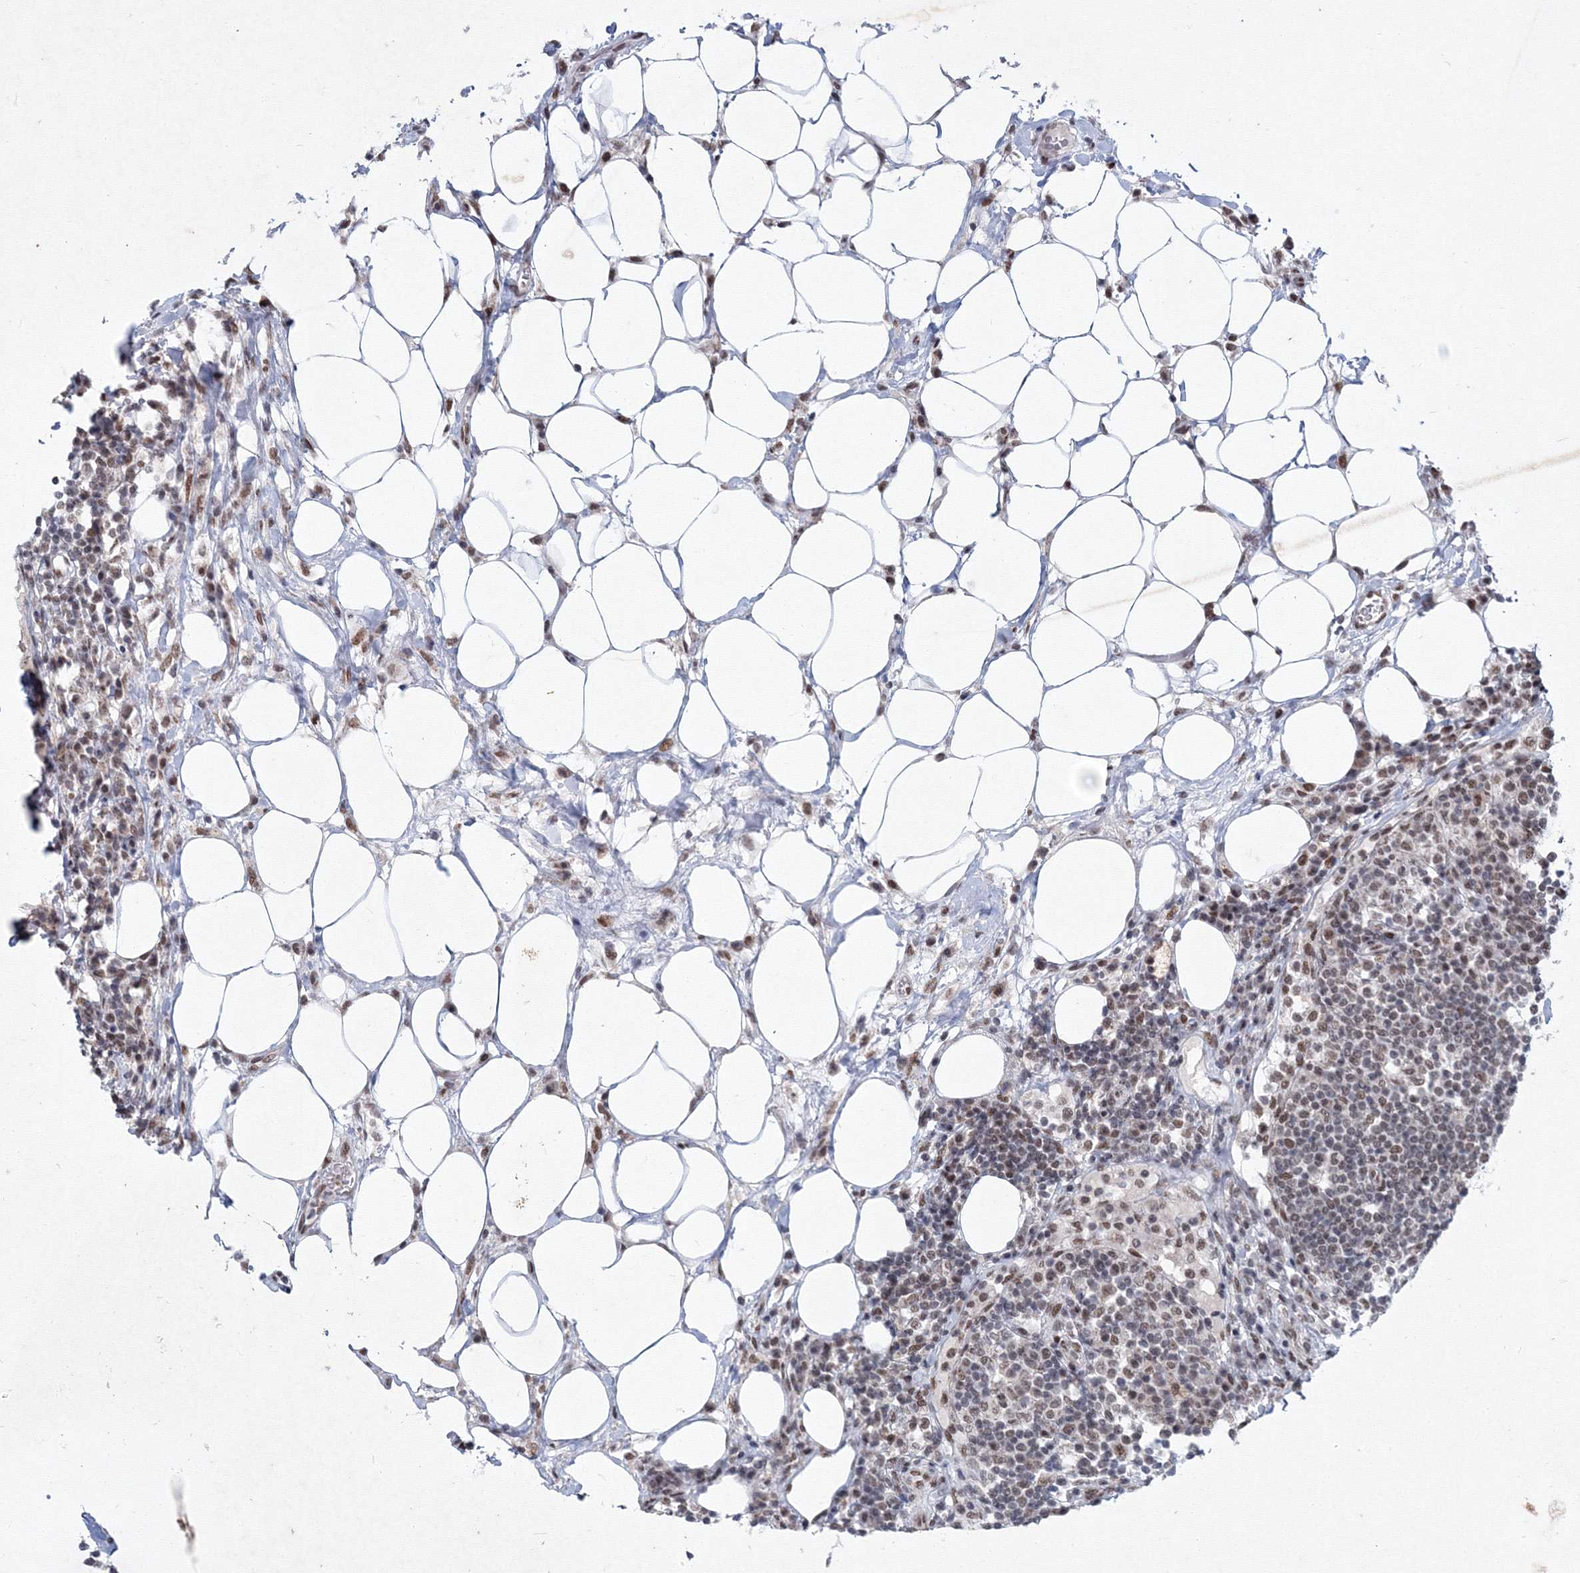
{"staining": {"intensity": "moderate", "quantity": "<25%", "location": "nuclear"}, "tissue": "lymph node", "cell_type": "Non-germinal center cells", "image_type": "normal", "snomed": [{"axis": "morphology", "description": "Normal tissue, NOS"}, {"axis": "topography", "description": "Lymph node"}], "caption": "Benign lymph node was stained to show a protein in brown. There is low levels of moderate nuclear positivity in approximately <25% of non-germinal center cells.", "gene": "SF3B6", "patient": {"sex": "female", "age": 53}}